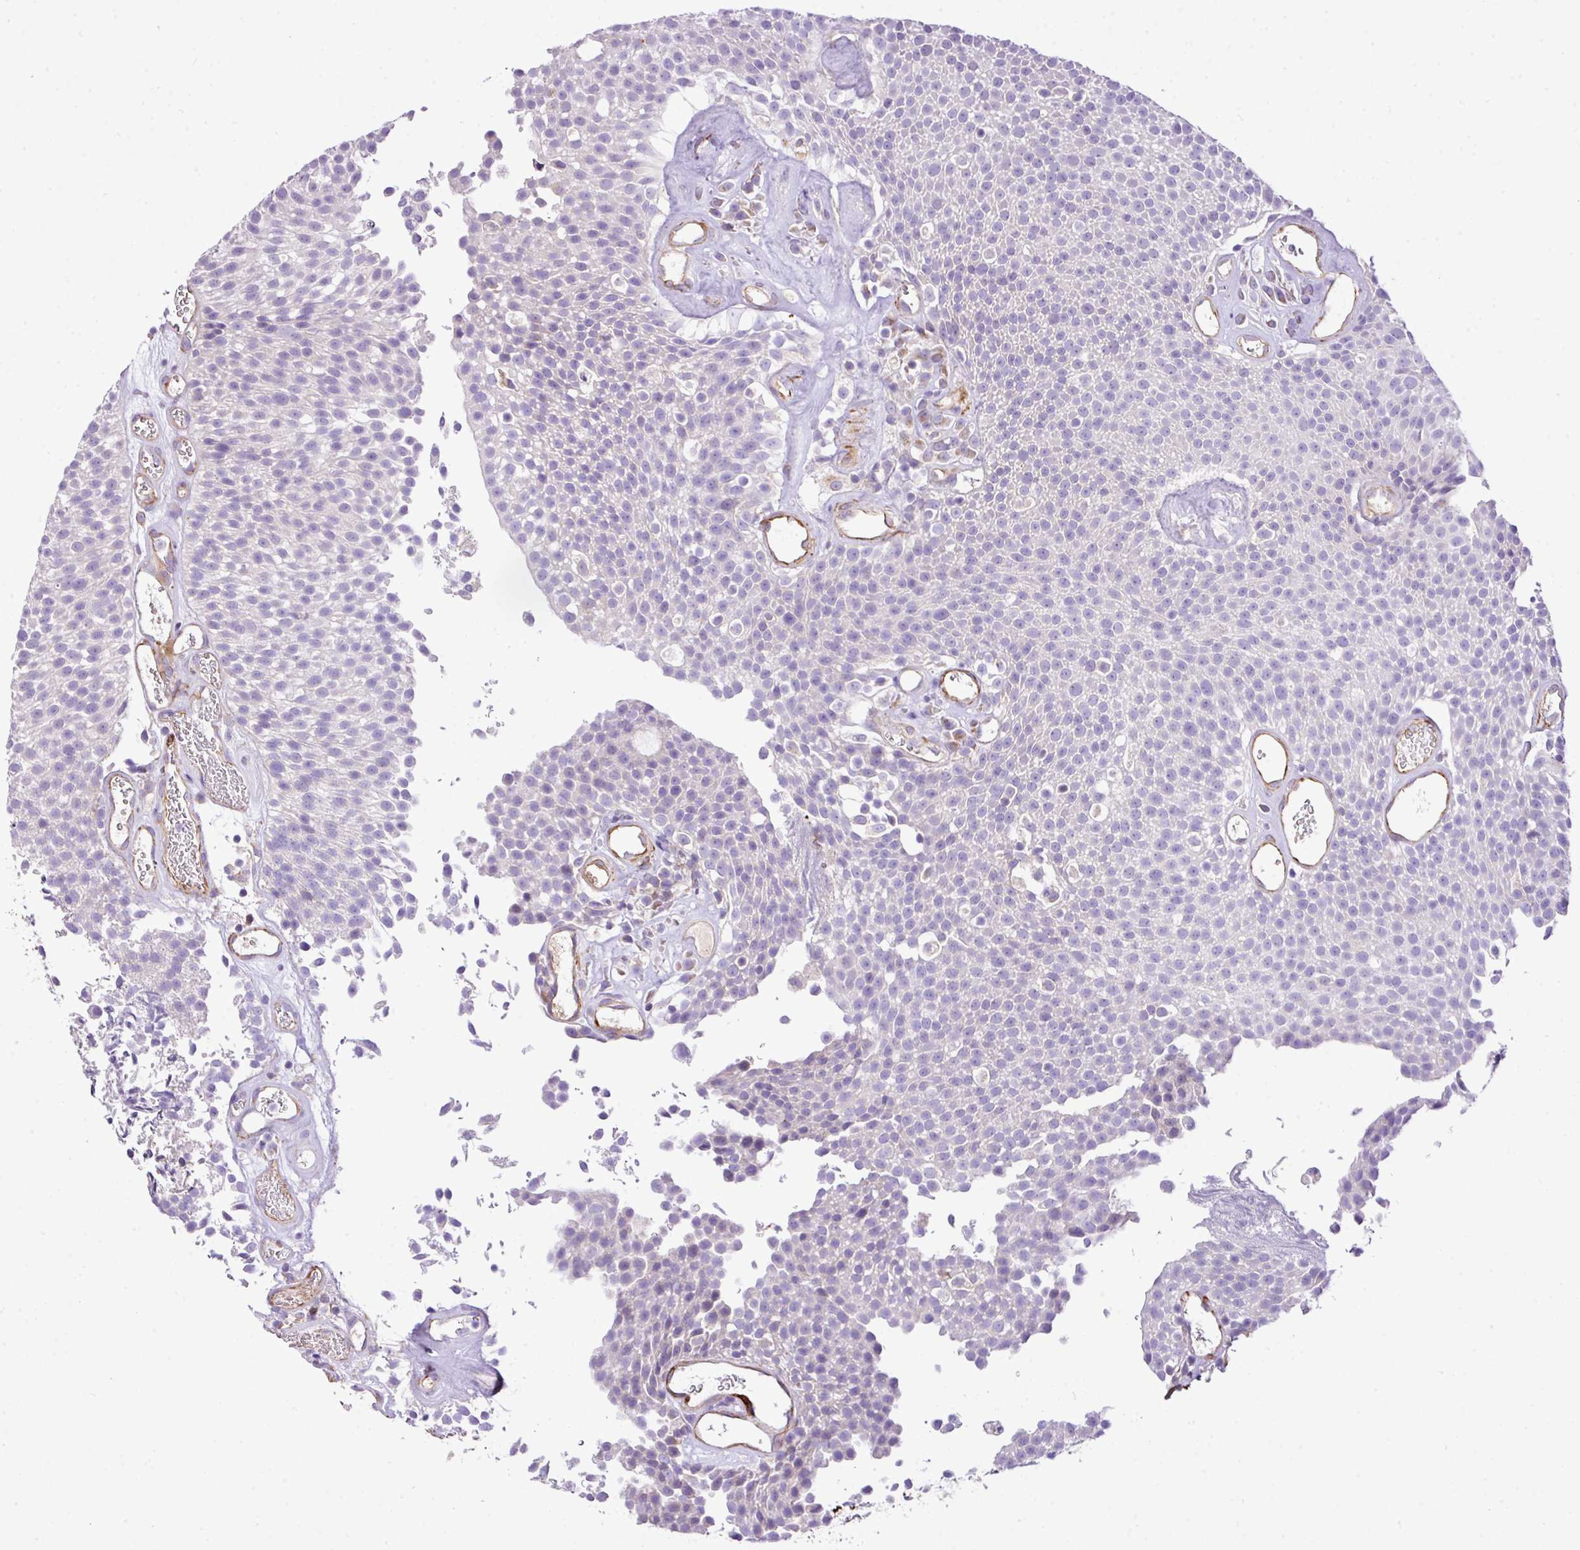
{"staining": {"intensity": "weak", "quantity": "<25%", "location": "cytoplasmic/membranous"}, "tissue": "urothelial cancer", "cell_type": "Tumor cells", "image_type": "cancer", "snomed": [{"axis": "morphology", "description": "Urothelial carcinoma, Low grade"}, {"axis": "topography", "description": "Urinary bladder"}], "caption": "Tumor cells are negative for protein expression in human urothelial cancer.", "gene": "CTXN2", "patient": {"sex": "female", "age": 79}}